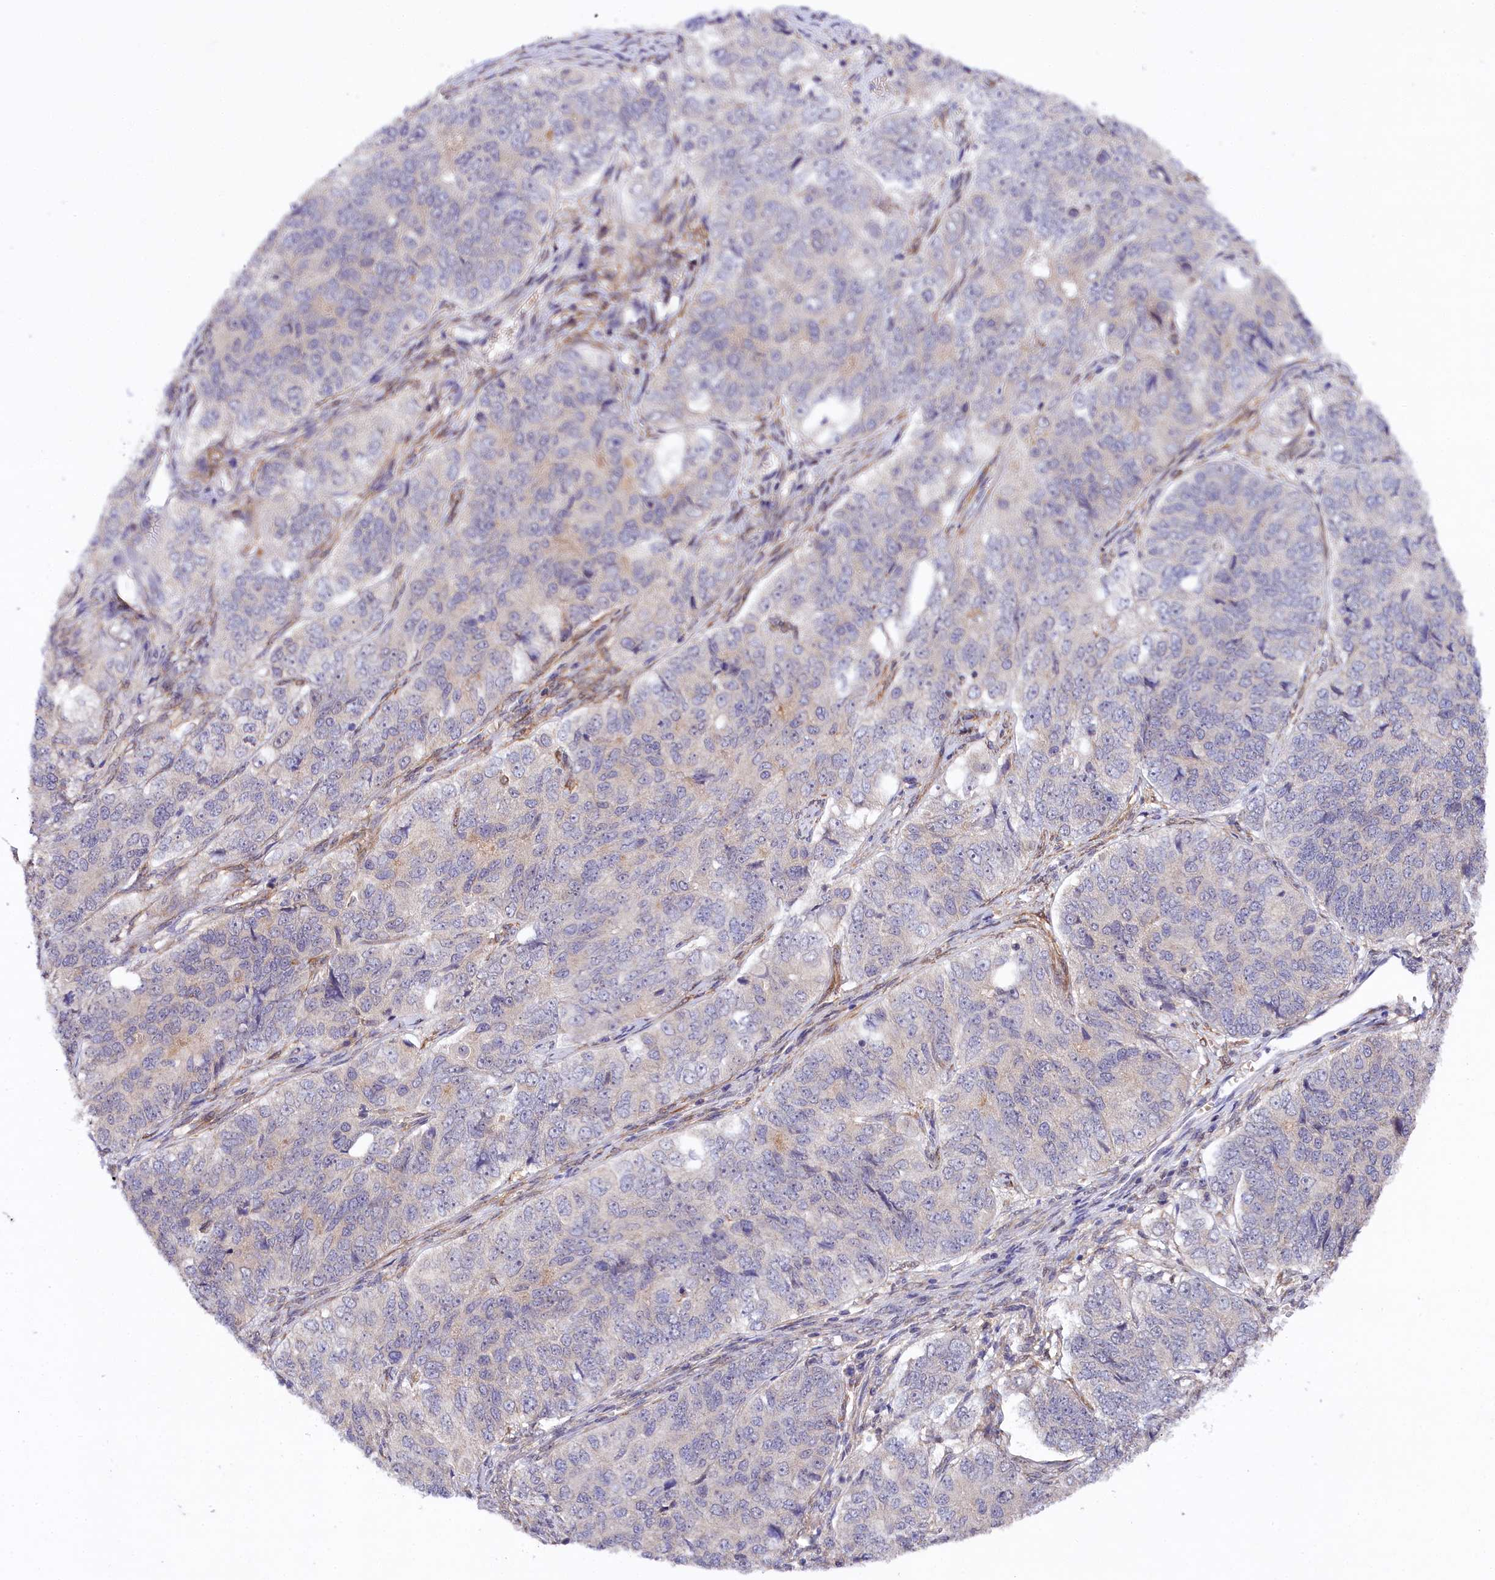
{"staining": {"intensity": "negative", "quantity": "none", "location": "none"}, "tissue": "ovarian cancer", "cell_type": "Tumor cells", "image_type": "cancer", "snomed": [{"axis": "morphology", "description": "Carcinoma, endometroid"}, {"axis": "topography", "description": "Ovary"}], "caption": "Ovarian endometroid carcinoma stained for a protein using immunohistochemistry demonstrates no expression tumor cells.", "gene": "PHLDB1", "patient": {"sex": "female", "age": 51}}